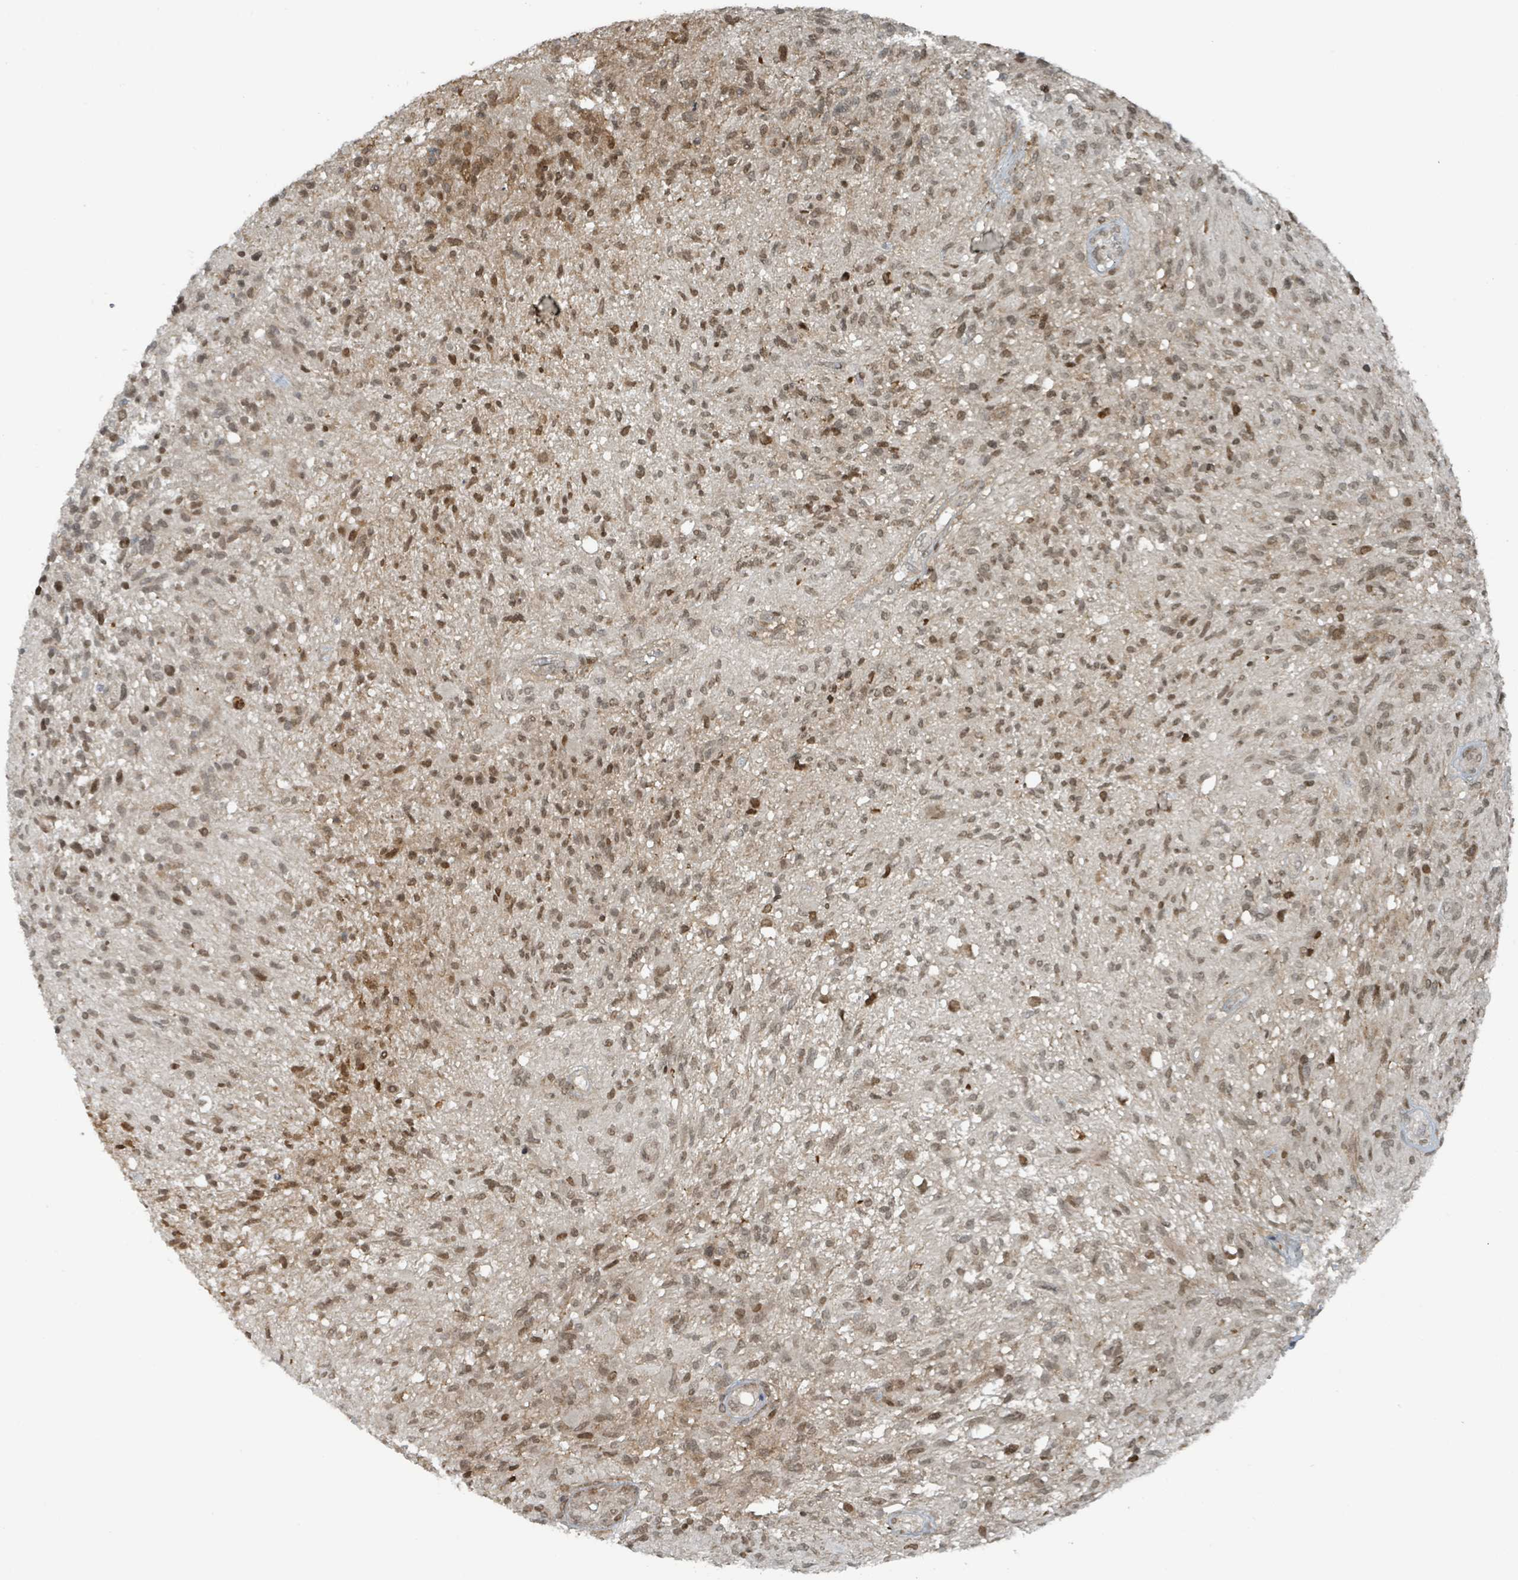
{"staining": {"intensity": "moderate", "quantity": ">75%", "location": "nuclear"}, "tissue": "glioma", "cell_type": "Tumor cells", "image_type": "cancer", "snomed": [{"axis": "morphology", "description": "Glioma, malignant, High grade"}, {"axis": "topography", "description": "Brain"}], "caption": "Immunohistochemistry image of glioma stained for a protein (brown), which displays medium levels of moderate nuclear expression in approximately >75% of tumor cells.", "gene": "PHIP", "patient": {"sex": "male", "age": 56}}